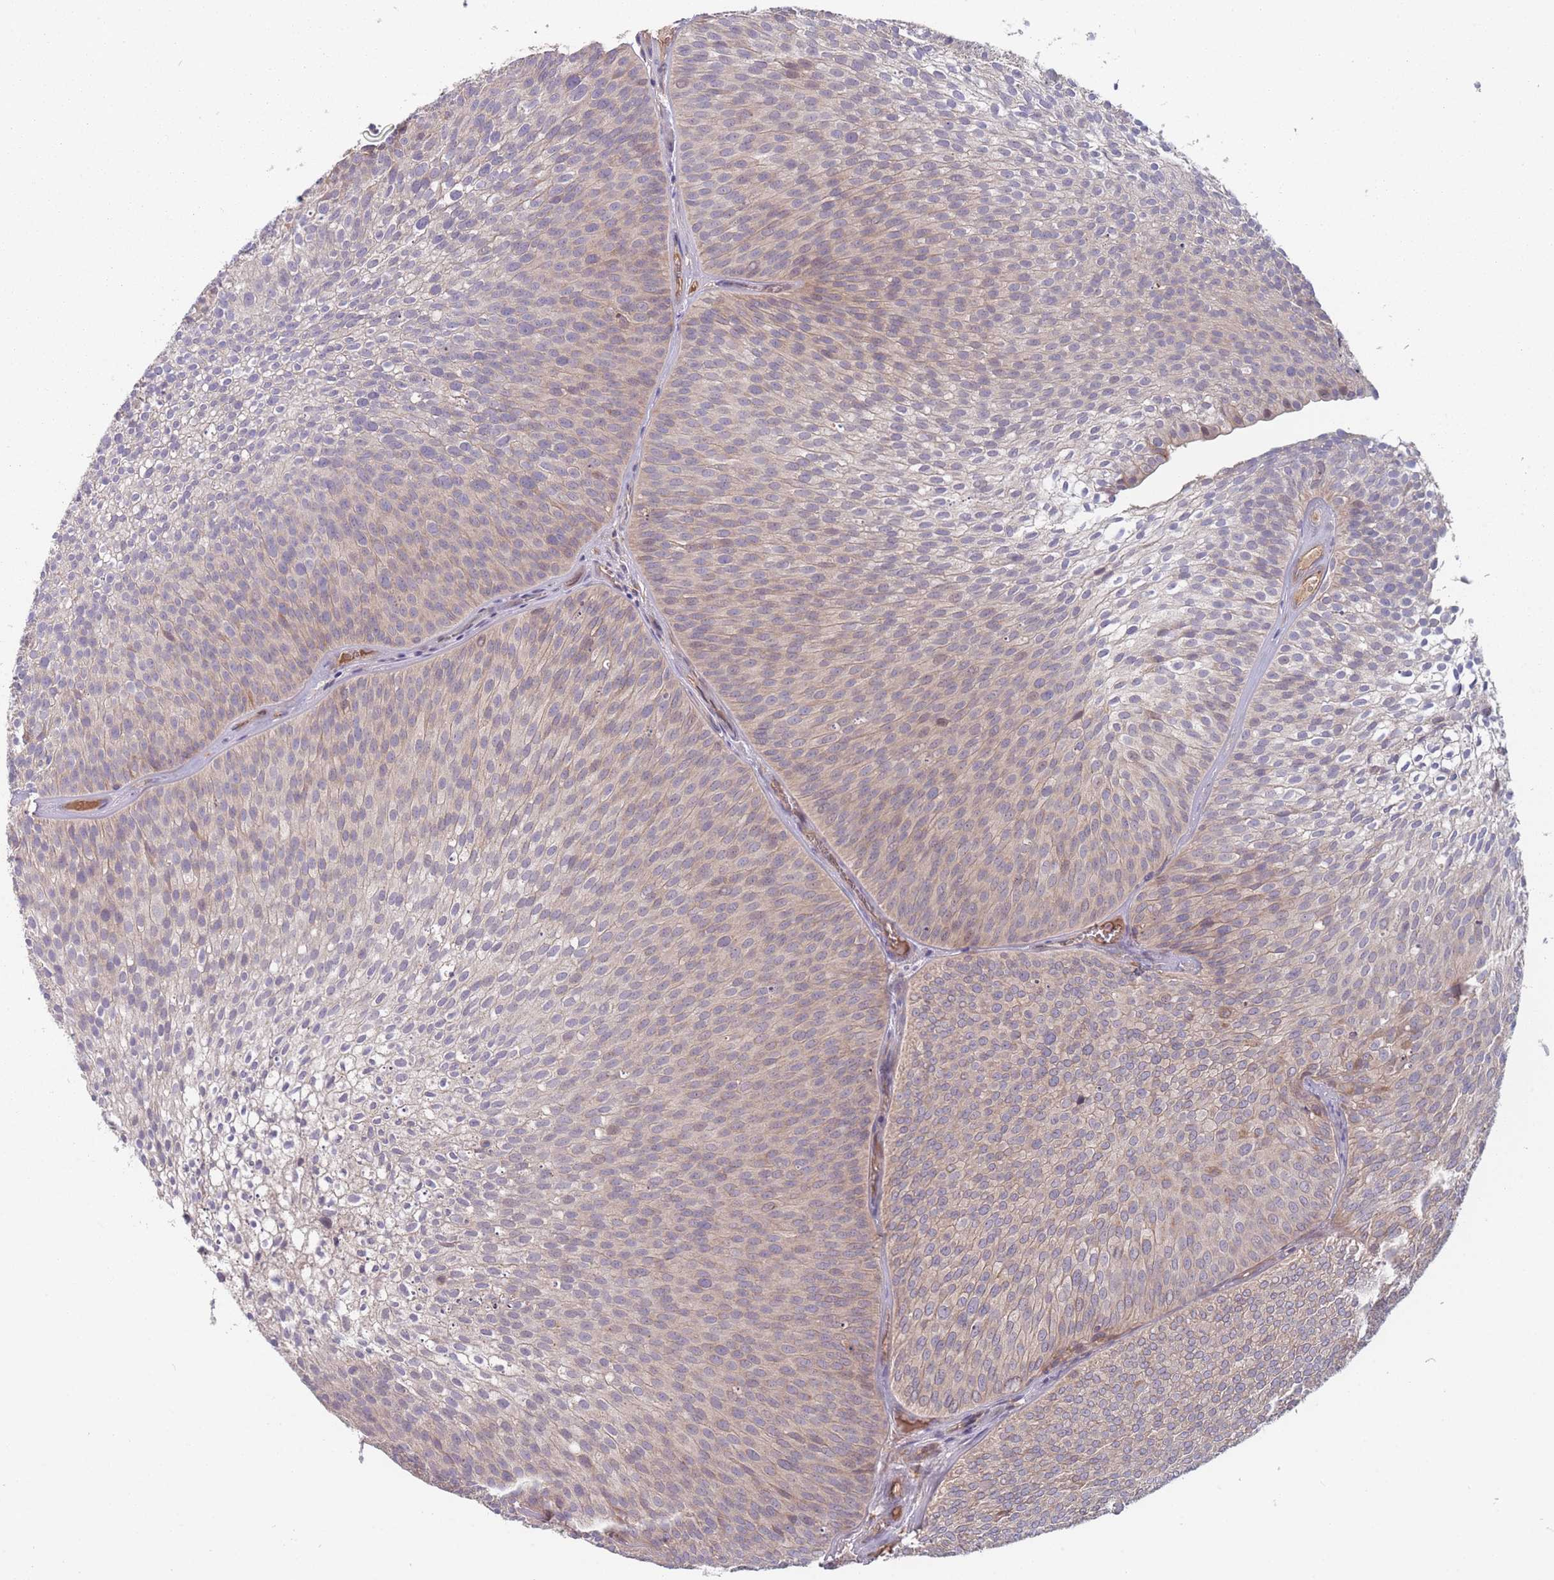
{"staining": {"intensity": "weak", "quantity": "<25%", "location": "cytoplasmic/membranous"}, "tissue": "urothelial cancer", "cell_type": "Tumor cells", "image_type": "cancer", "snomed": [{"axis": "morphology", "description": "Urothelial carcinoma, Low grade"}, {"axis": "topography", "description": "Urinary bladder"}], "caption": "DAB immunohistochemical staining of urothelial cancer exhibits no significant expression in tumor cells.", "gene": "ATP5MG", "patient": {"sex": "male", "age": 91}}